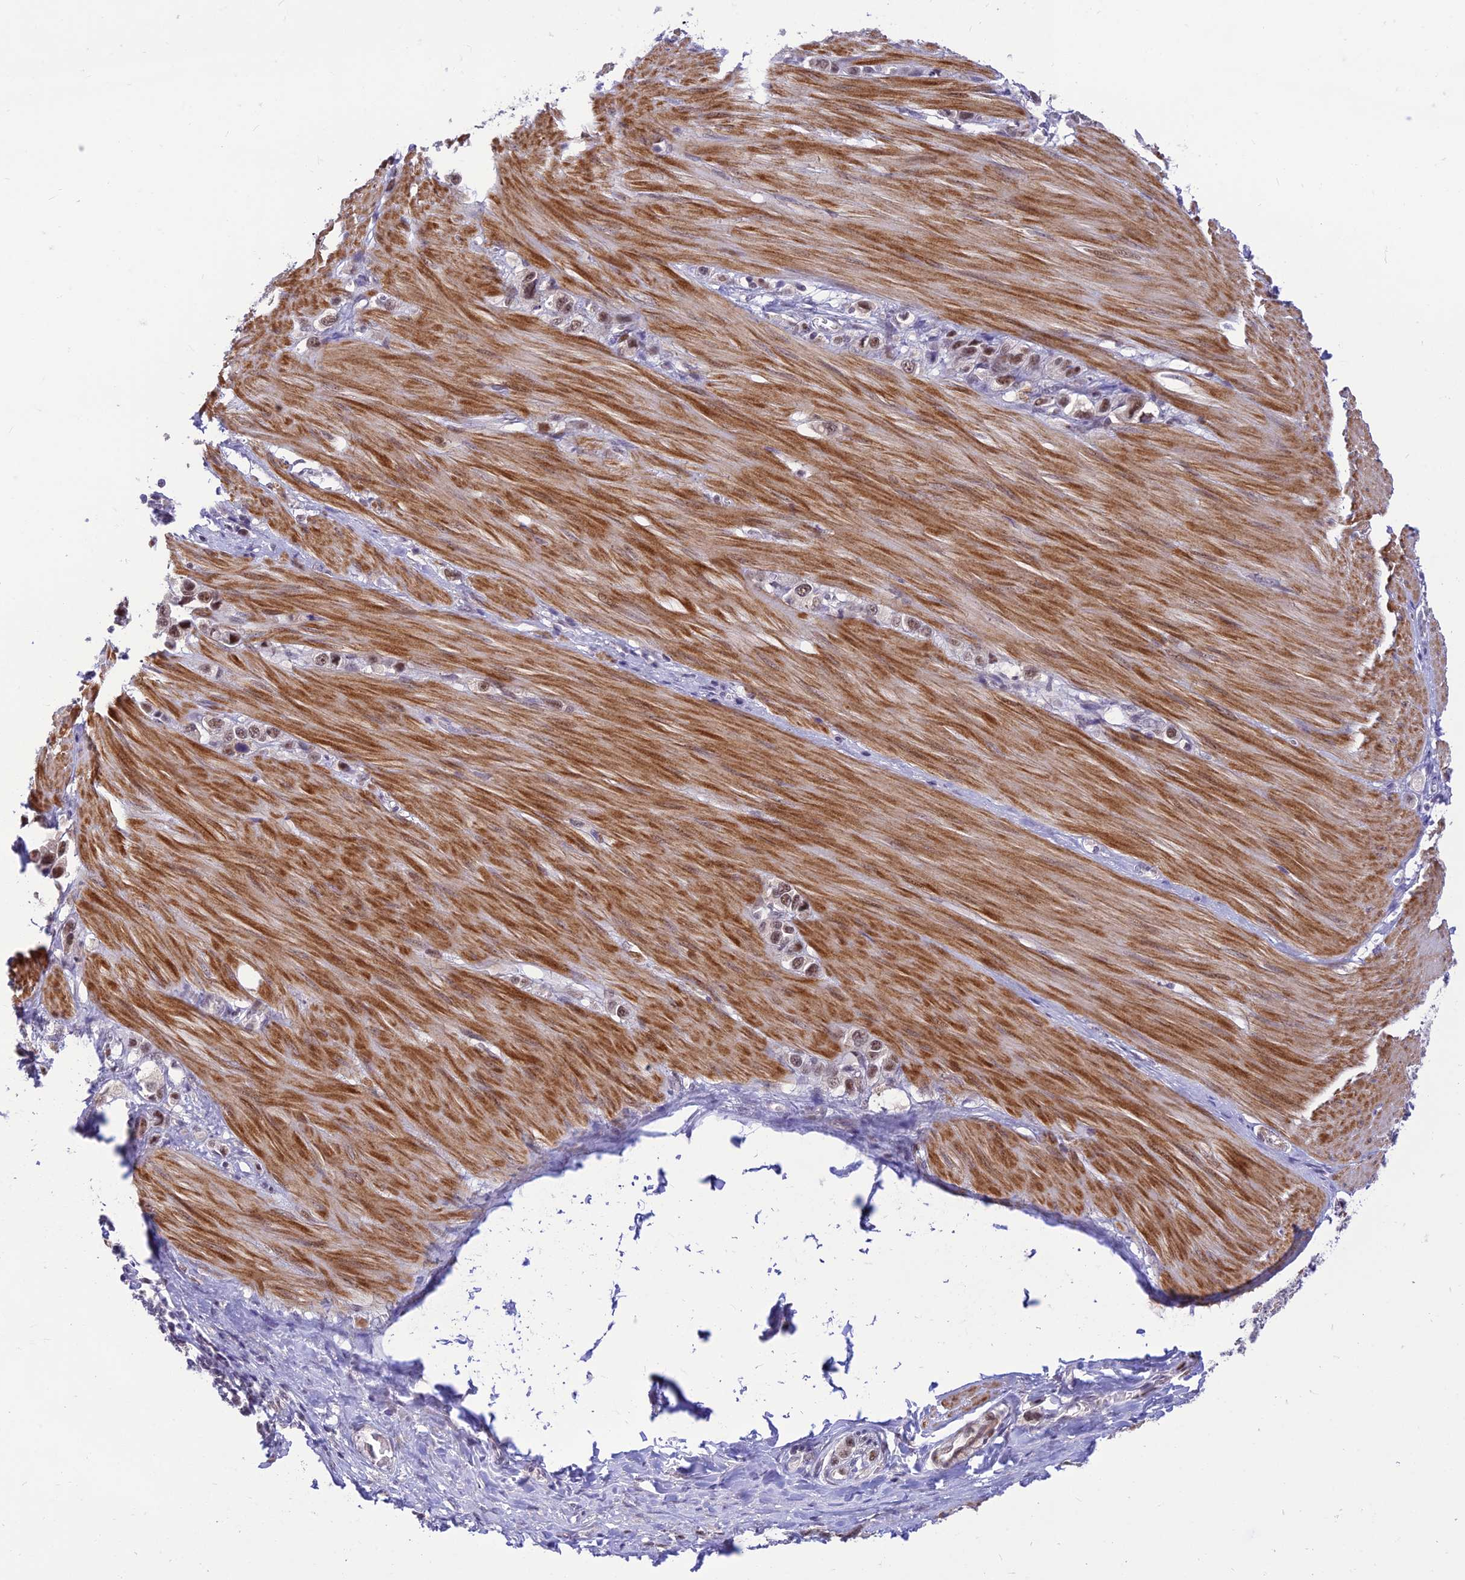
{"staining": {"intensity": "moderate", "quantity": ">75%", "location": "nuclear"}, "tissue": "stomach cancer", "cell_type": "Tumor cells", "image_type": "cancer", "snomed": [{"axis": "morphology", "description": "Adenocarcinoma, NOS"}, {"axis": "topography", "description": "Stomach"}], "caption": "Immunohistochemical staining of stomach cancer (adenocarcinoma) demonstrates moderate nuclear protein expression in about >75% of tumor cells.", "gene": "ASPDH", "patient": {"sex": "female", "age": 65}}